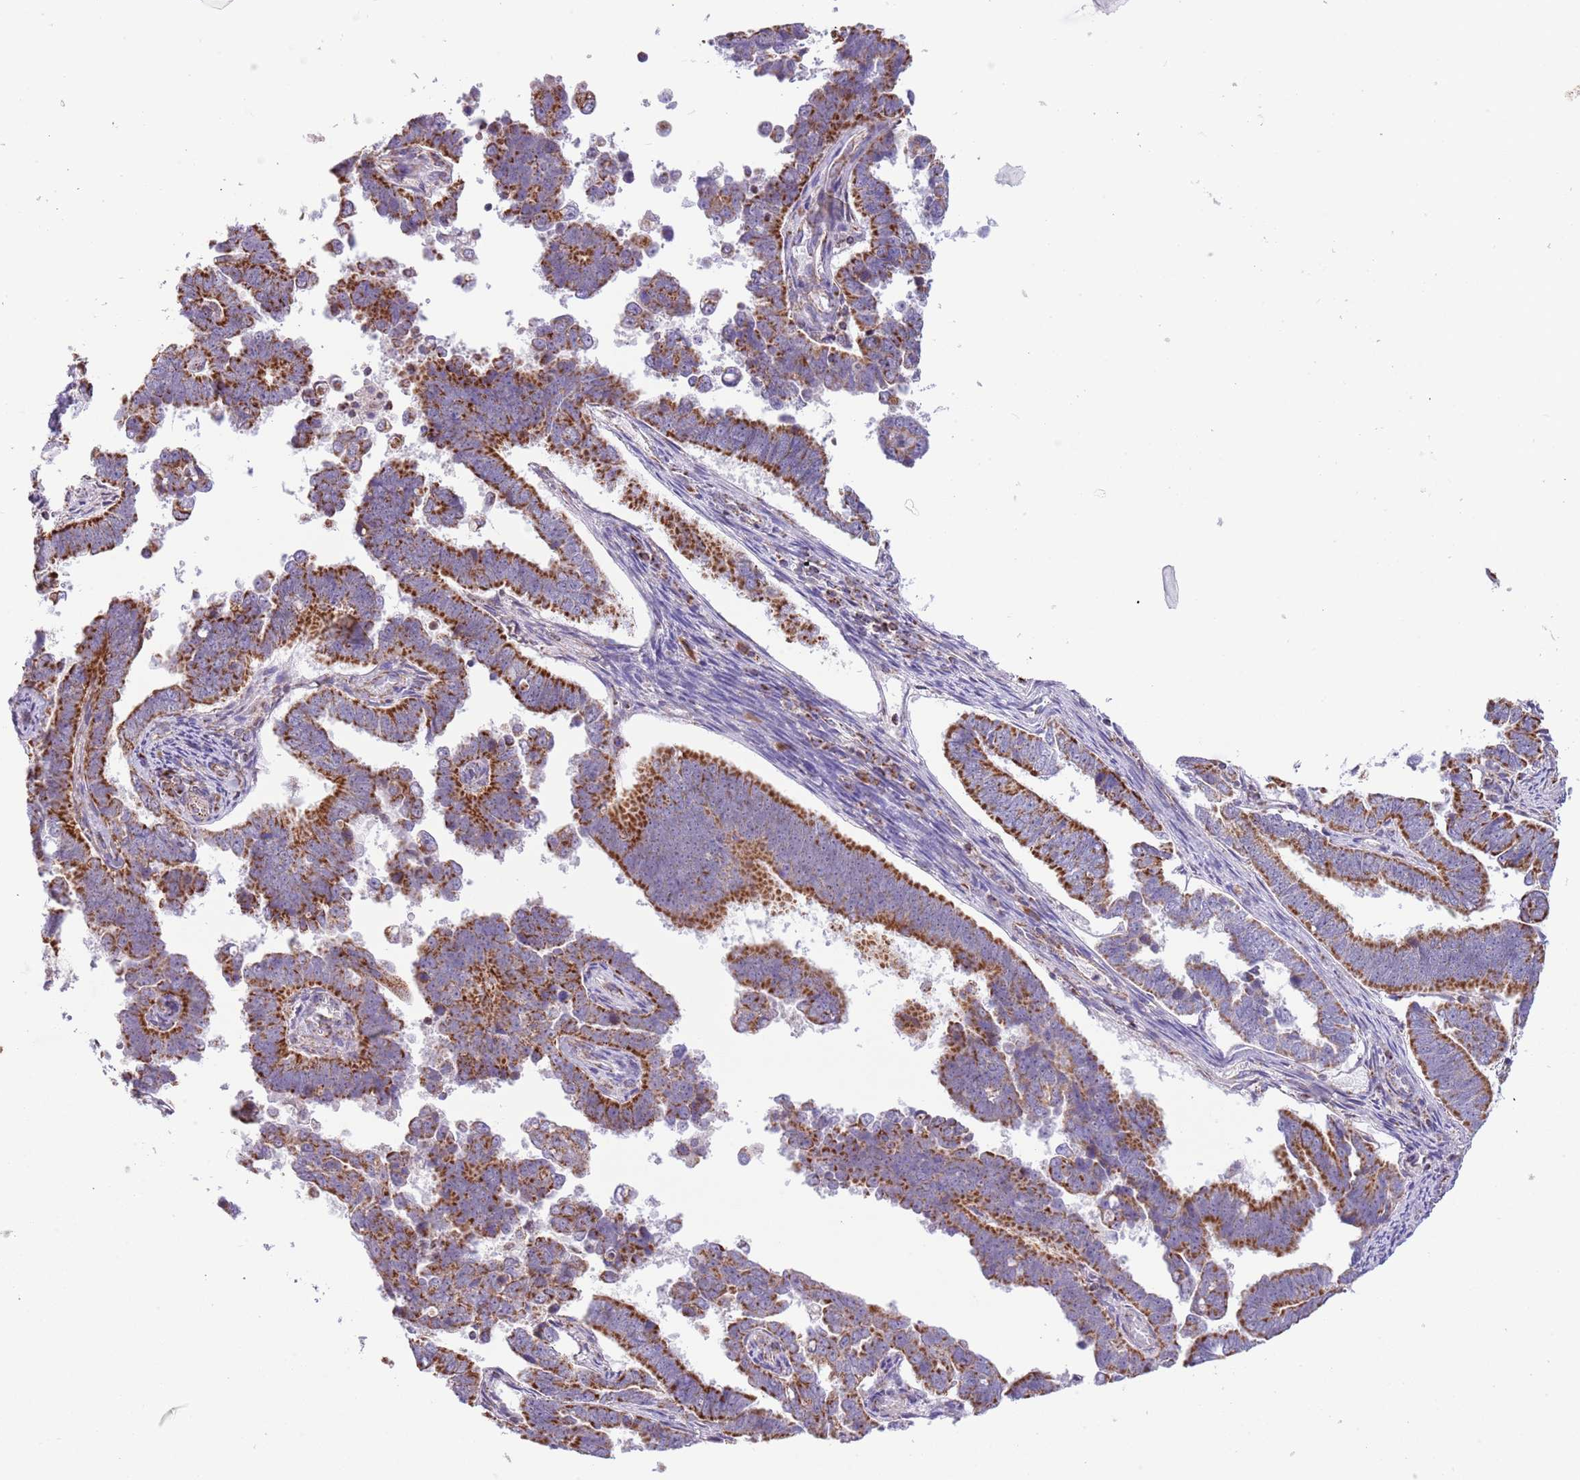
{"staining": {"intensity": "strong", "quantity": ">75%", "location": "cytoplasmic/membranous"}, "tissue": "endometrial cancer", "cell_type": "Tumor cells", "image_type": "cancer", "snomed": [{"axis": "morphology", "description": "Adenocarcinoma, NOS"}, {"axis": "topography", "description": "Endometrium"}], "caption": "Immunohistochemistry of endometrial cancer (adenocarcinoma) exhibits high levels of strong cytoplasmic/membranous expression in approximately >75% of tumor cells. (DAB (3,3'-diaminobenzidine) = brown stain, brightfield microscopy at high magnification).", "gene": "LHX6", "patient": {"sex": "female", "age": 75}}